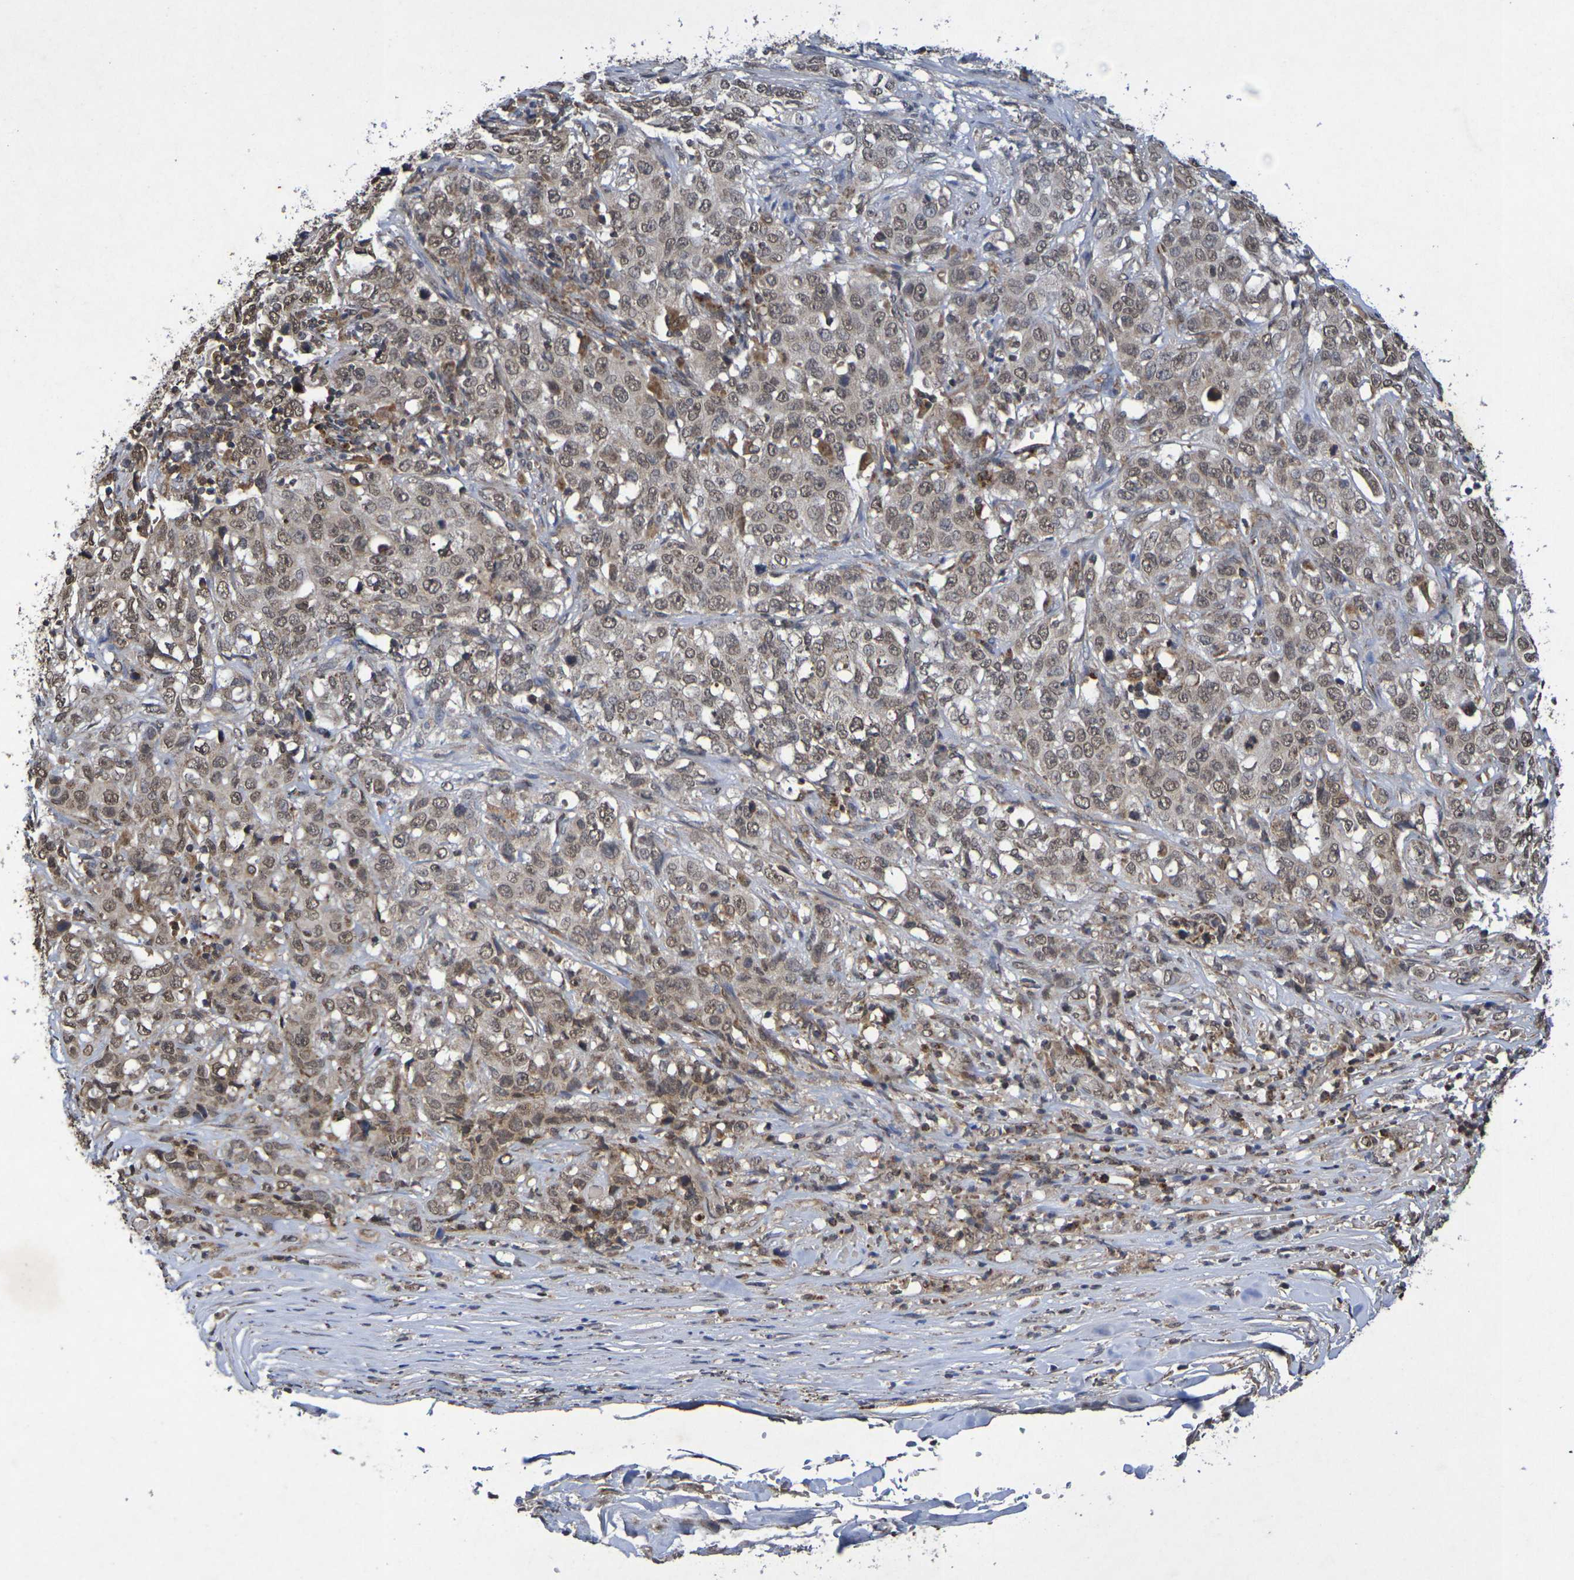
{"staining": {"intensity": "moderate", "quantity": ">75%", "location": "cytoplasmic/membranous,nuclear"}, "tissue": "stomach cancer", "cell_type": "Tumor cells", "image_type": "cancer", "snomed": [{"axis": "morphology", "description": "Adenocarcinoma, NOS"}, {"axis": "topography", "description": "Stomach"}], "caption": "Stomach cancer (adenocarcinoma) tissue demonstrates moderate cytoplasmic/membranous and nuclear positivity in about >75% of tumor cells", "gene": "GUCY1A2", "patient": {"sex": "male", "age": 48}}